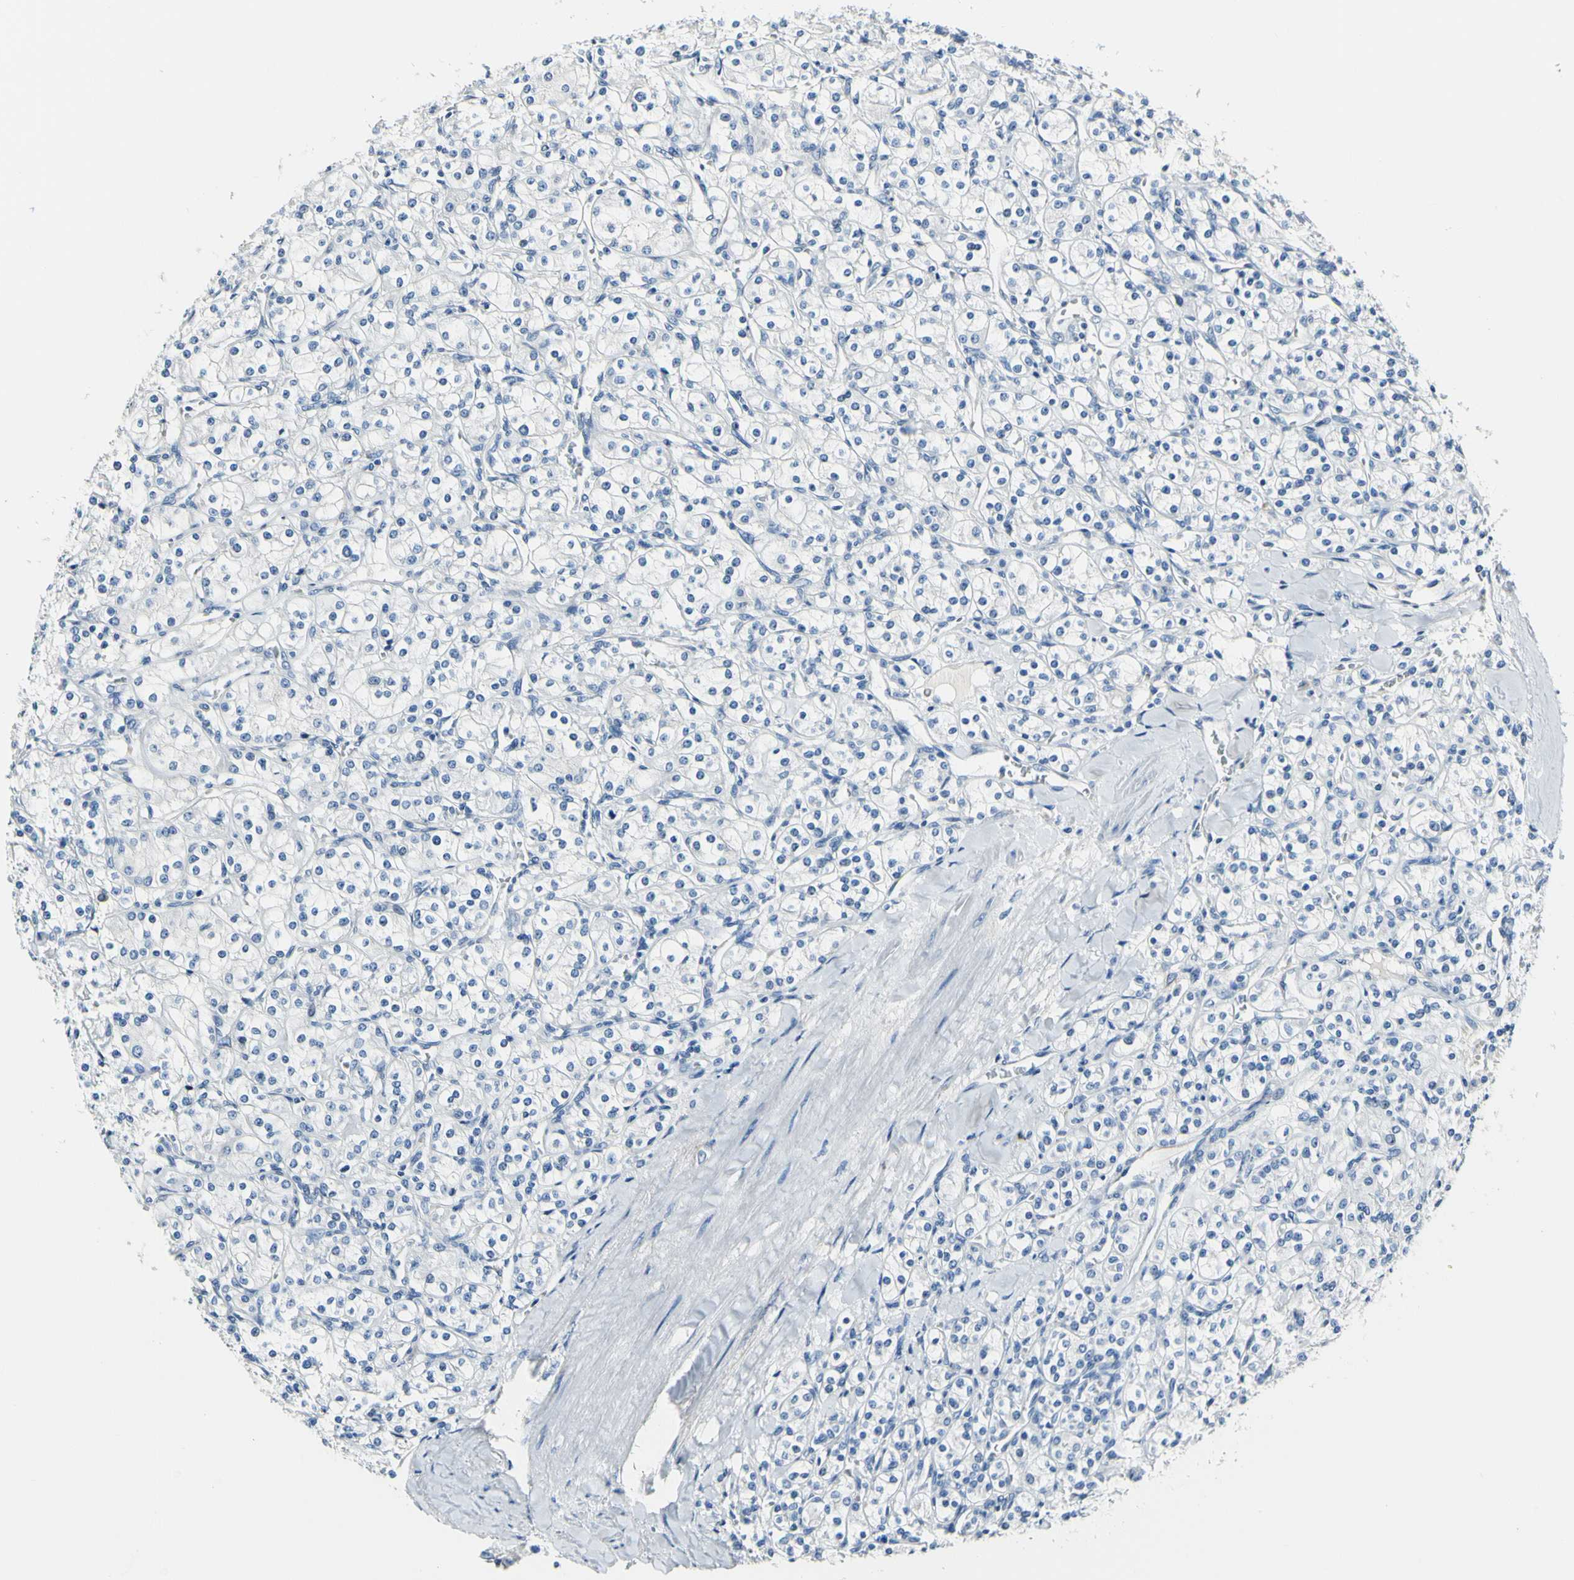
{"staining": {"intensity": "negative", "quantity": "none", "location": "none"}, "tissue": "renal cancer", "cell_type": "Tumor cells", "image_type": "cancer", "snomed": [{"axis": "morphology", "description": "Adenocarcinoma, NOS"}, {"axis": "topography", "description": "Kidney"}], "caption": "Micrograph shows no protein expression in tumor cells of renal cancer tissue.", "gene": "COL6A3", "patient": {"sex": "male", "age": 77}}